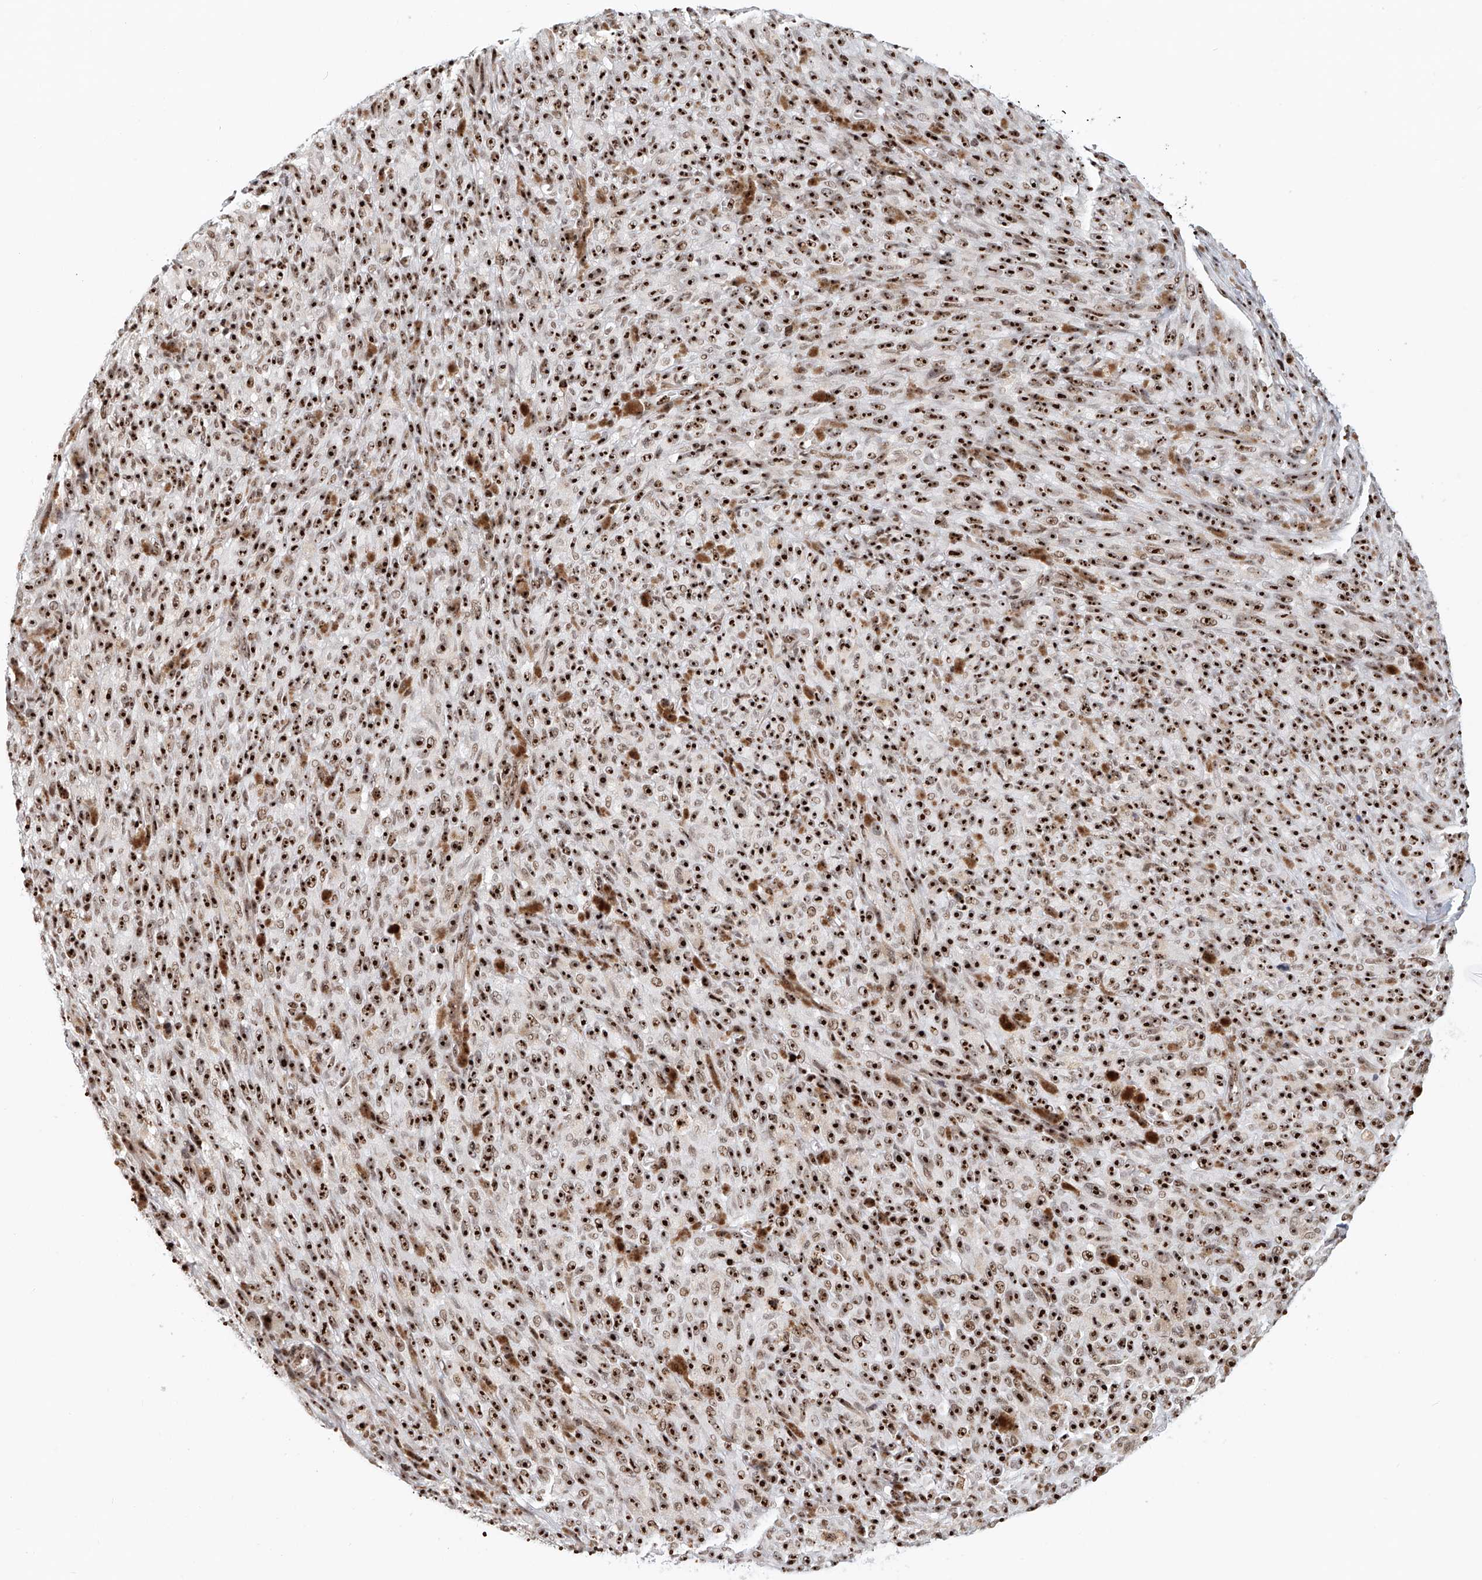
{"staining": {"intensity": "strong", "quantity": ">75%", "location": "nuclear"}, "tissue": "melanoma", "cell_type": "Tumor cells", "image_type": "cancer", "snomed": [{"axis": "morphology", "description": "Malignant melanoma, NOS"}, {"axis": "topography", "description": "Skin"}], "caption": "A photomicrograph showing strong nuclear positivity in approximately >75% of tumor cells in malignant melanoma, as visualized by brown immunohistochemical staining.", "gene": "PRUNE2", "patient": {"sex": "female", "age": 82}}